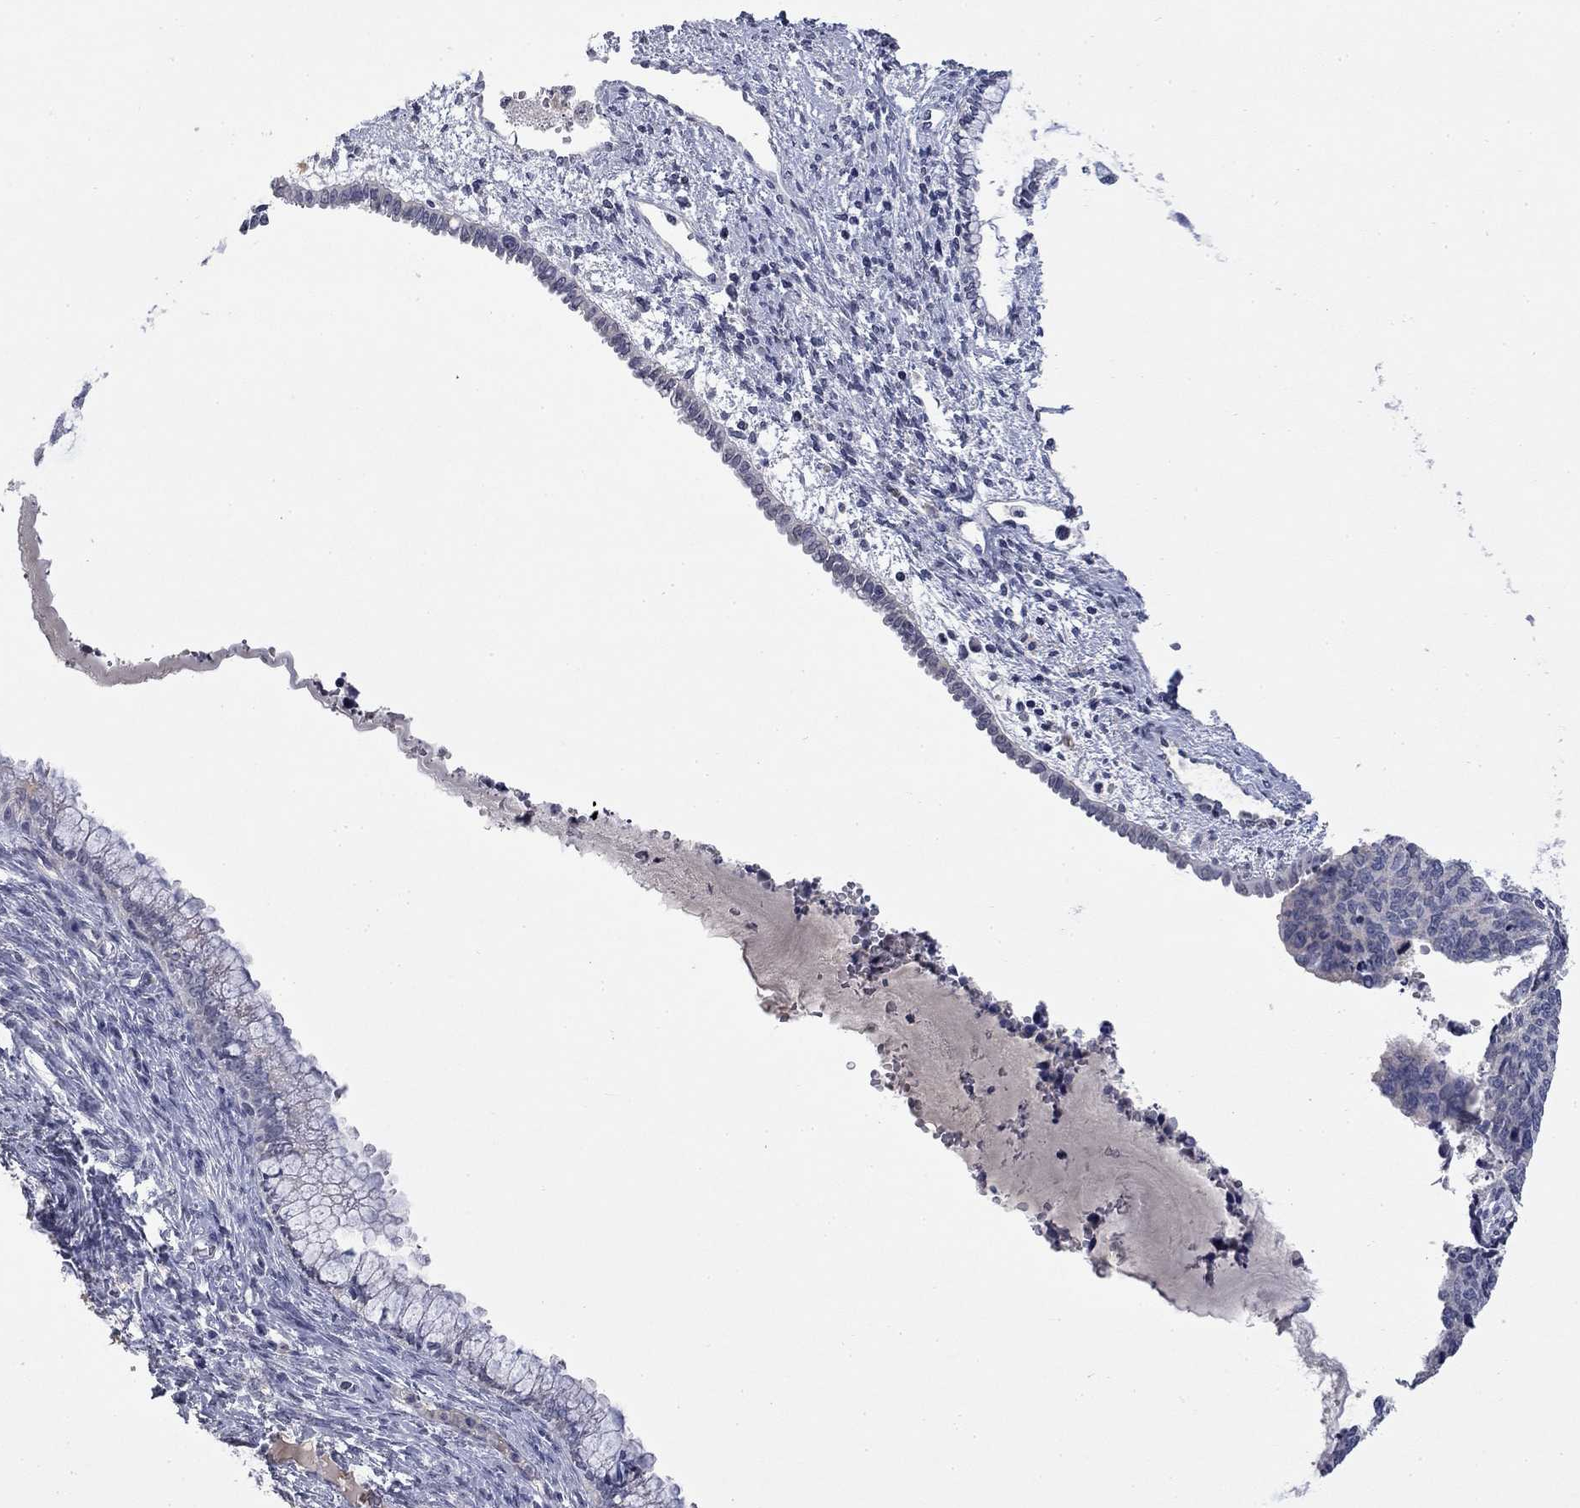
{"staining": {"intensity": "negative", "quantity": "none", "location": "none"}, "tissue": "cervical cancer", "cell_type": "Tumor cells", "image_type": "cancer", "snomed": [{"axis": "morphology", "description": "Squamous cell carcinoma, NOS"}, {"axis": "topography", "description": "Cervix"}], "caption": "IHC of squamous cell carcinoma (cervical) displays no positivity in tumor cells. (Brightfield microscopy of DAB immunohistochemistry at high magnification).", "gene": "SLC51A", "patient": {"sex": "female", "age": 63}}